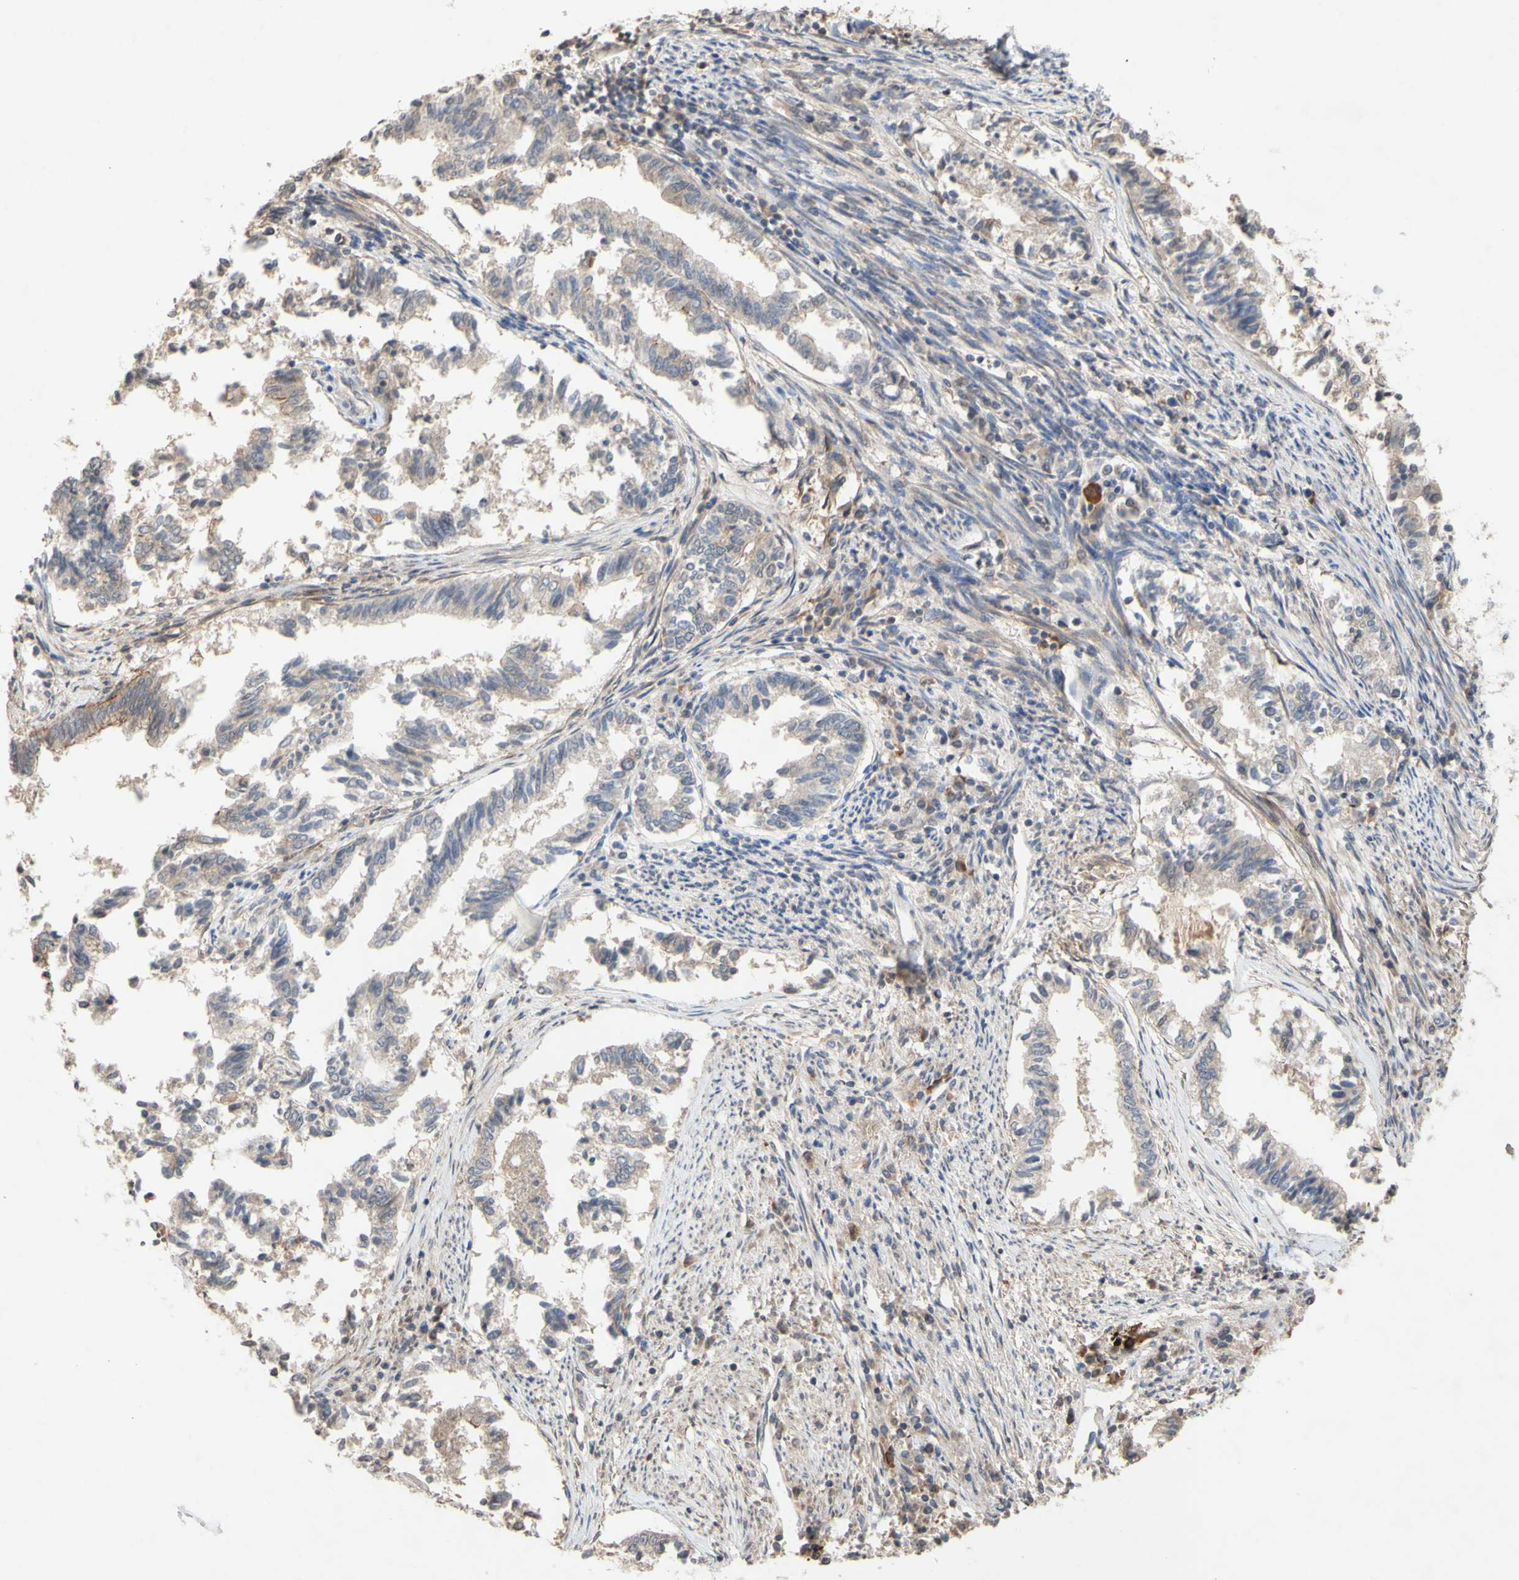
{"staining": {"intensity": "moderate", "quantity": "<25%", "location": "cytoplasmic/membranous"}, "tissue": "endometrial cancer", "cell_type": "Tumor cells", "image_type": "cancer", "snomed": [{"axis": "morphology", "description": "Necrosis, NOS"}, {"axis": "morphology", "description": "Adenocarcinoma, NOS"}, {"axis": "topography", "description": "Endometrium"}], "caption": "DAB immunohistochemical staining of adenocarcinoma (endometrial) exhibits moderate cytoplasmic/membranous protein expression in about <25% of tumor cells.", "gene": "NECTIN3", "patient": {"sex": "female", "age": 79}}